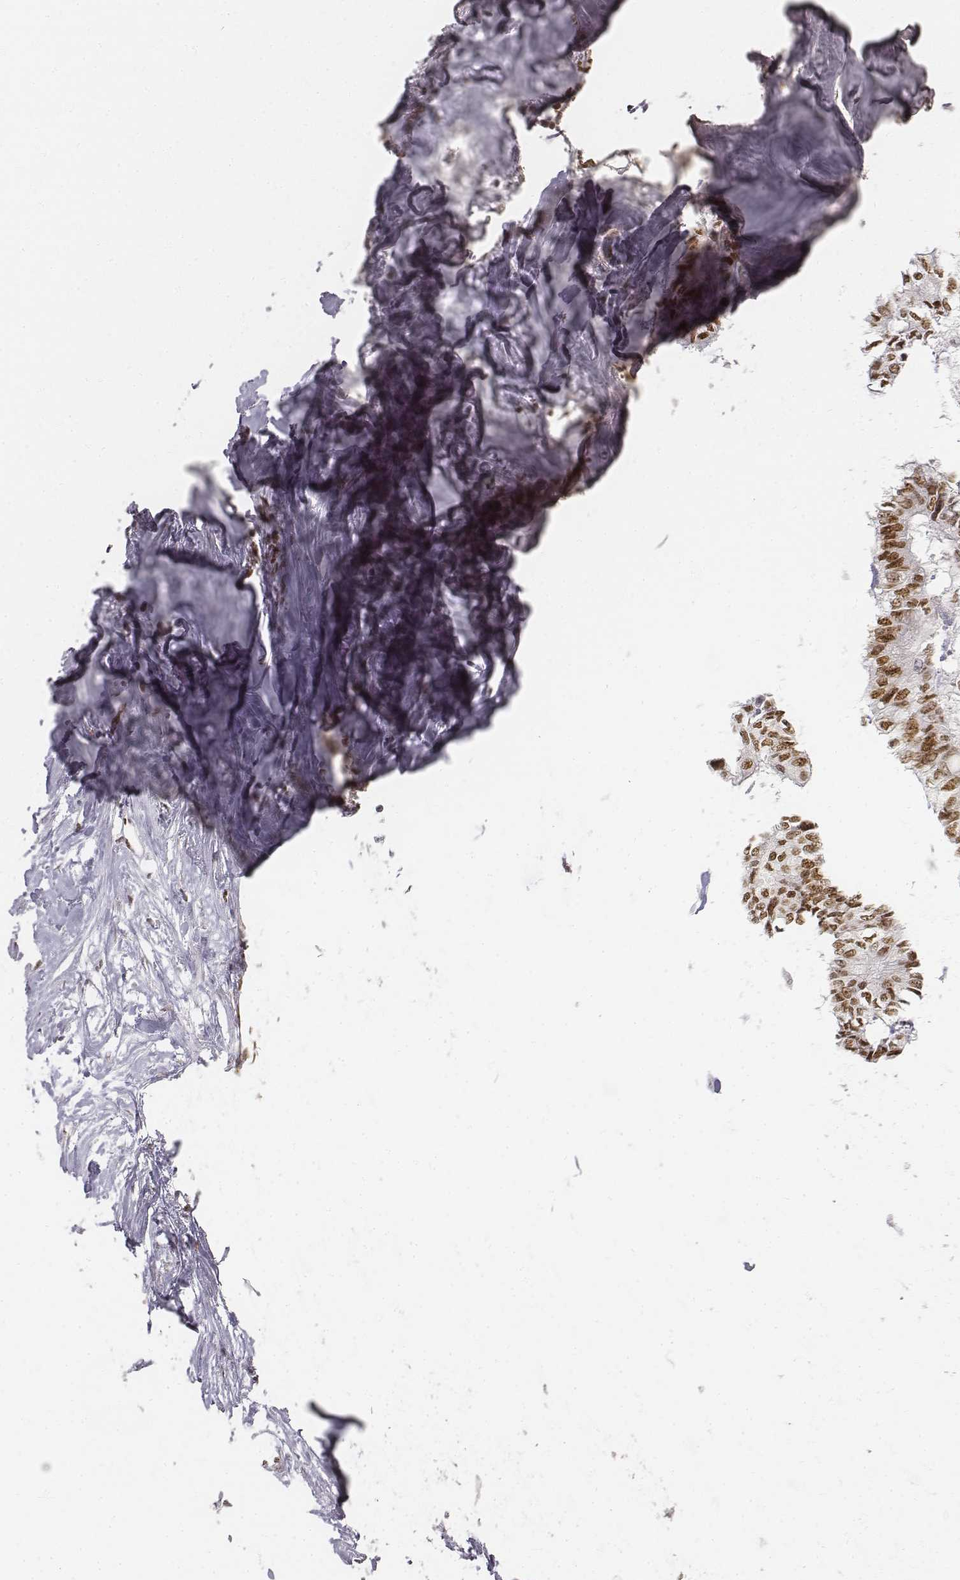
{"staining": {"intensity": "moderate", "quantity": ">75%", "location": "nuclear"}, "tissue": "colorectal cancer", "cell_type": "Tumor cells", "image_type": "cancer", "snomed": [{"axis": "morphology", "description": "Adenocarcinoma, NOS"}, {"axis": "topography", "description": "Colon"}, {"axis": "topography", "description": "Rectum"}], "caption": "Protein analysis of colorectal adenocarcinoma tissue displays moderate nuclear expression in approximately >75% of tumor cells.", "gene": "PHF6", "patient": {"sex": "male", "age": 57}}